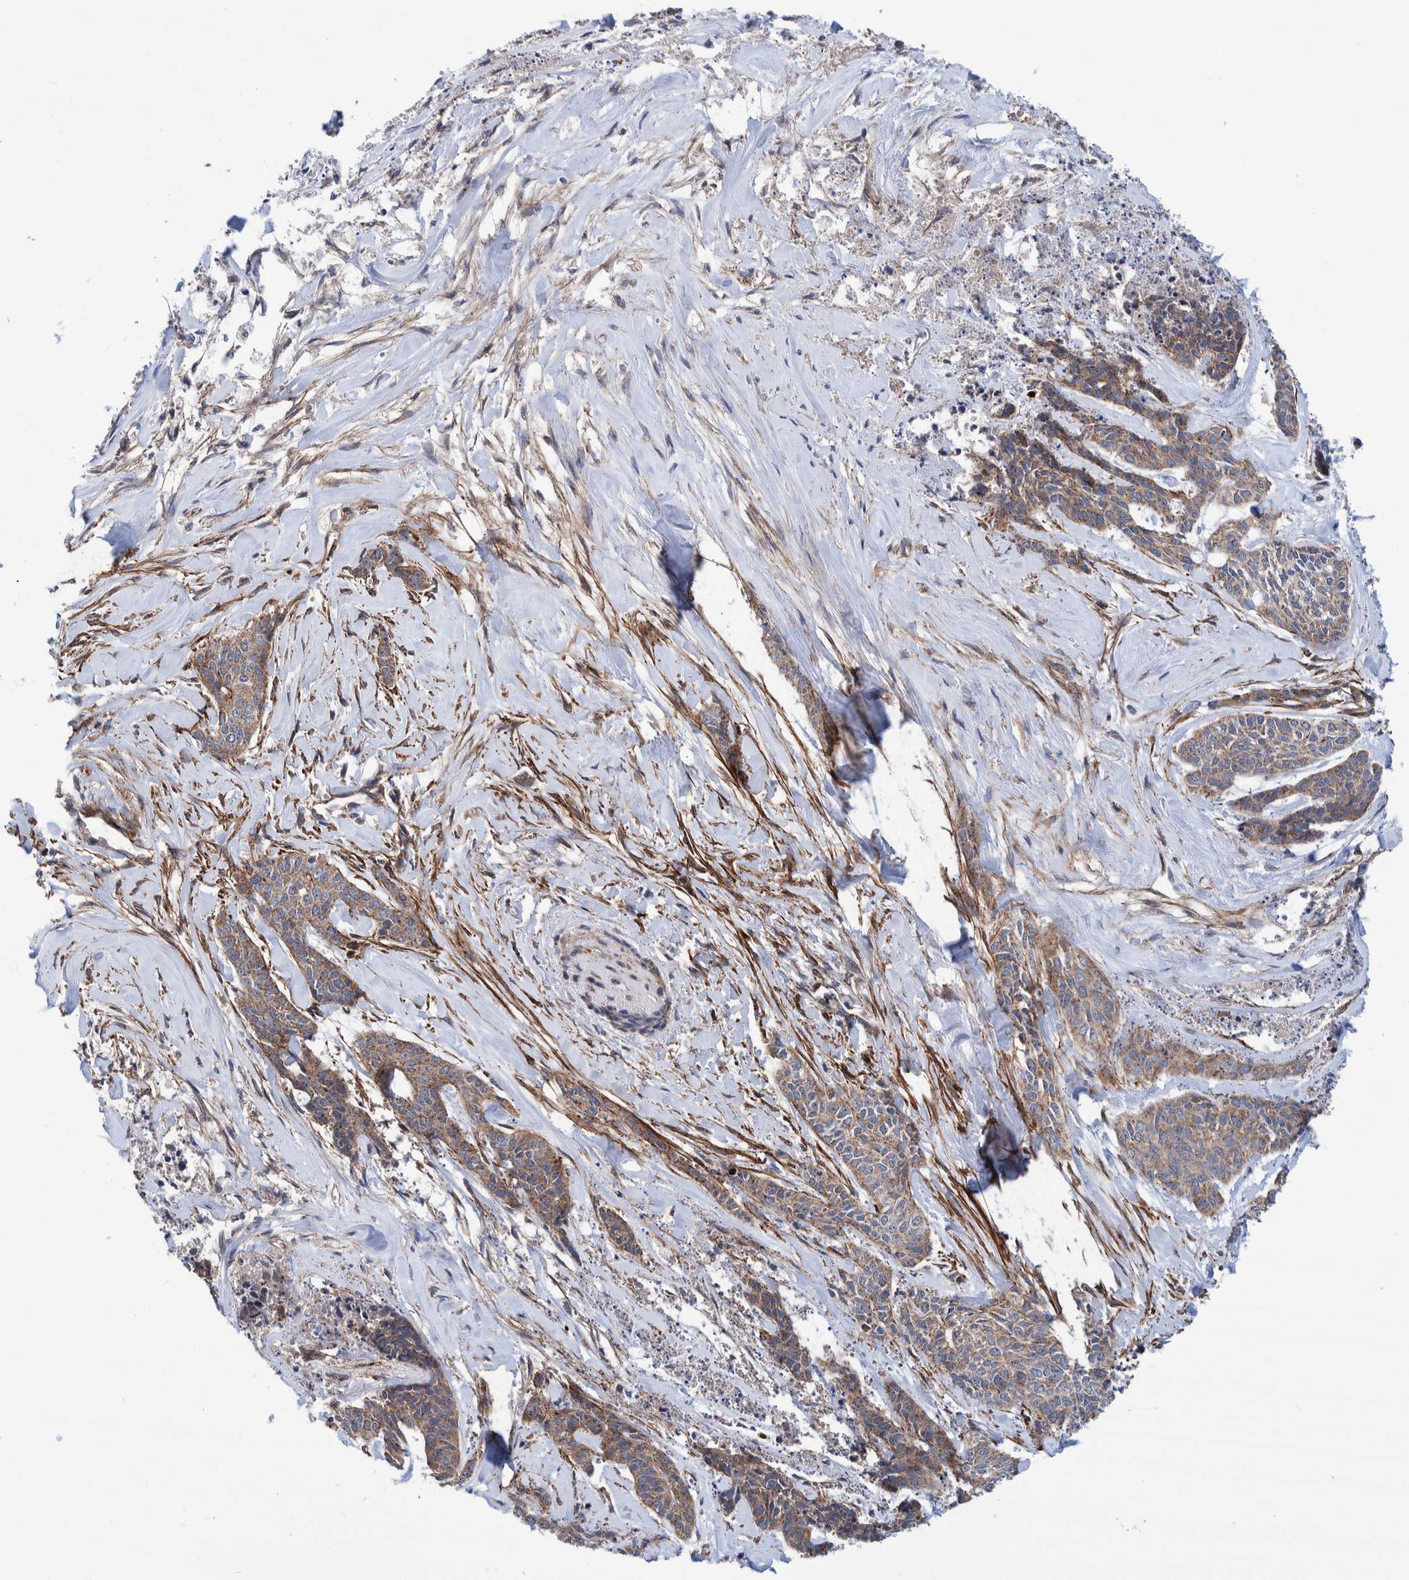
{"staining": {"intensity": "weak", "quantity": ">75%", "location": "cytoplasmic/membranous"}, "tissue": "skin cancer", "cell_type": "Tumor cells", "image_type": "cancer", "snomed": [{"axis": "morphology", "description": "Basal cell carcinoma"}, {"axis": "topography", "description": "Skin"}], "caption": "DAB (3,3'-diaminobenzidine) immunohistochemical staining of human basal cell carcinoma (skin) exhibits weak cytoplasmic/membranous protein positivity in approximately >75% of tumor cells.", "gene": "SLC25A10", "patient": {"sex": "female", "age": 64}}